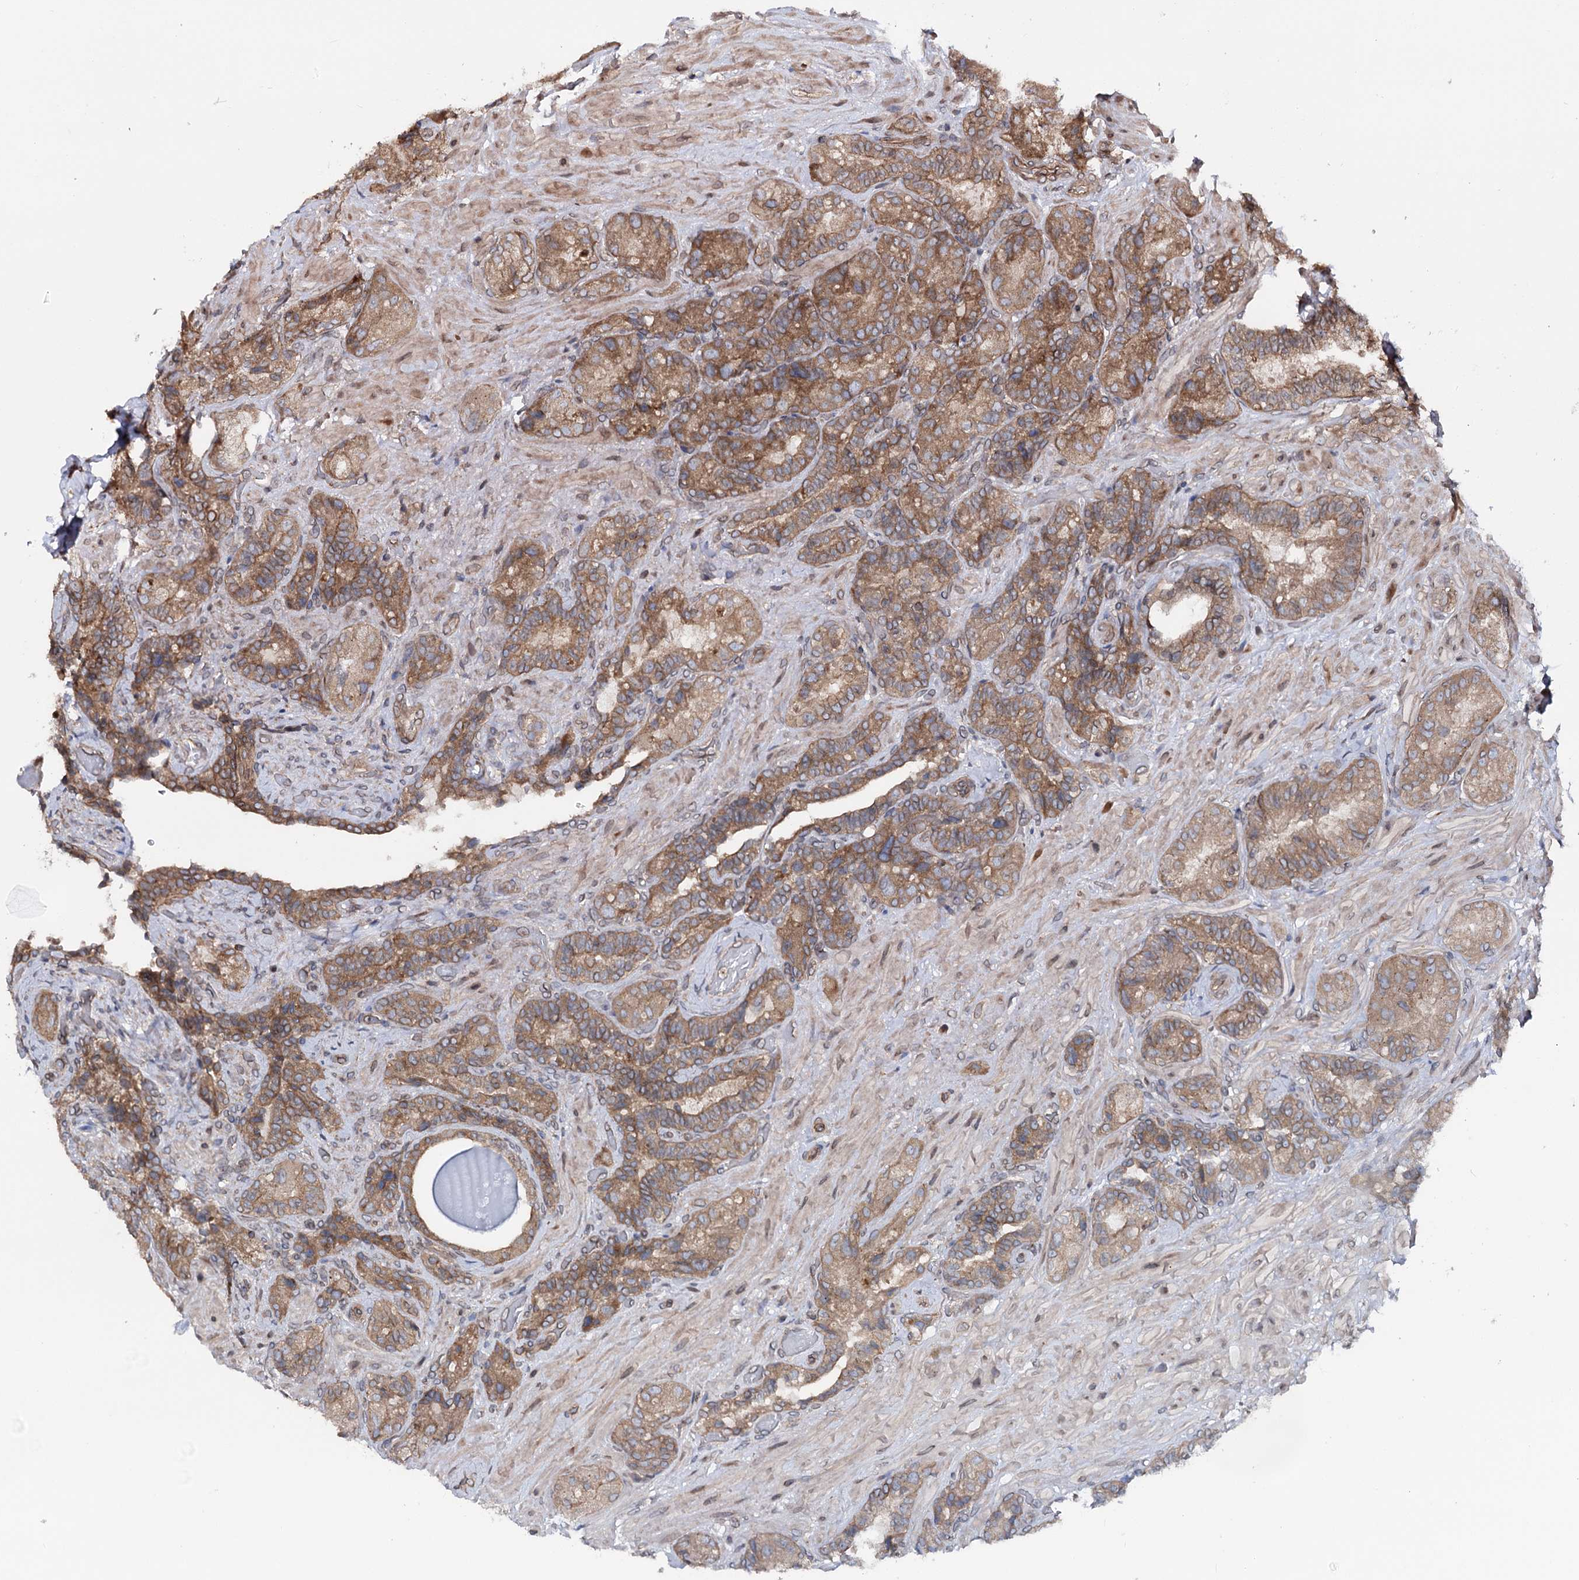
{"staining": {"intensity": "strong", "quantity": ">75%", "location": "cytoplasmic/membranous,nuclear"}, "tissue": "seminal vesicle", "cell_type": "Glandular cells", "image_type": "normal", "snomed": [{"axis": "morphology", "description": "Normal tissue, NOS"}, {"axis": "topography", "description": "Prostate and seminal vesicle, NOS"}, {"axis": "topography", "description": "Prostate"}, {"axis": "topography", "description": "Seminal veicle"}], "caption": "Brown immunohistochemical staining in unremarkable seminal vesicle displays strong cytoplasmic/membranous,nuclear positivity in about >75% of glandular cells.", "gene": "FGFR1OP2", "patient": {"sex": "male", "age": 67}}